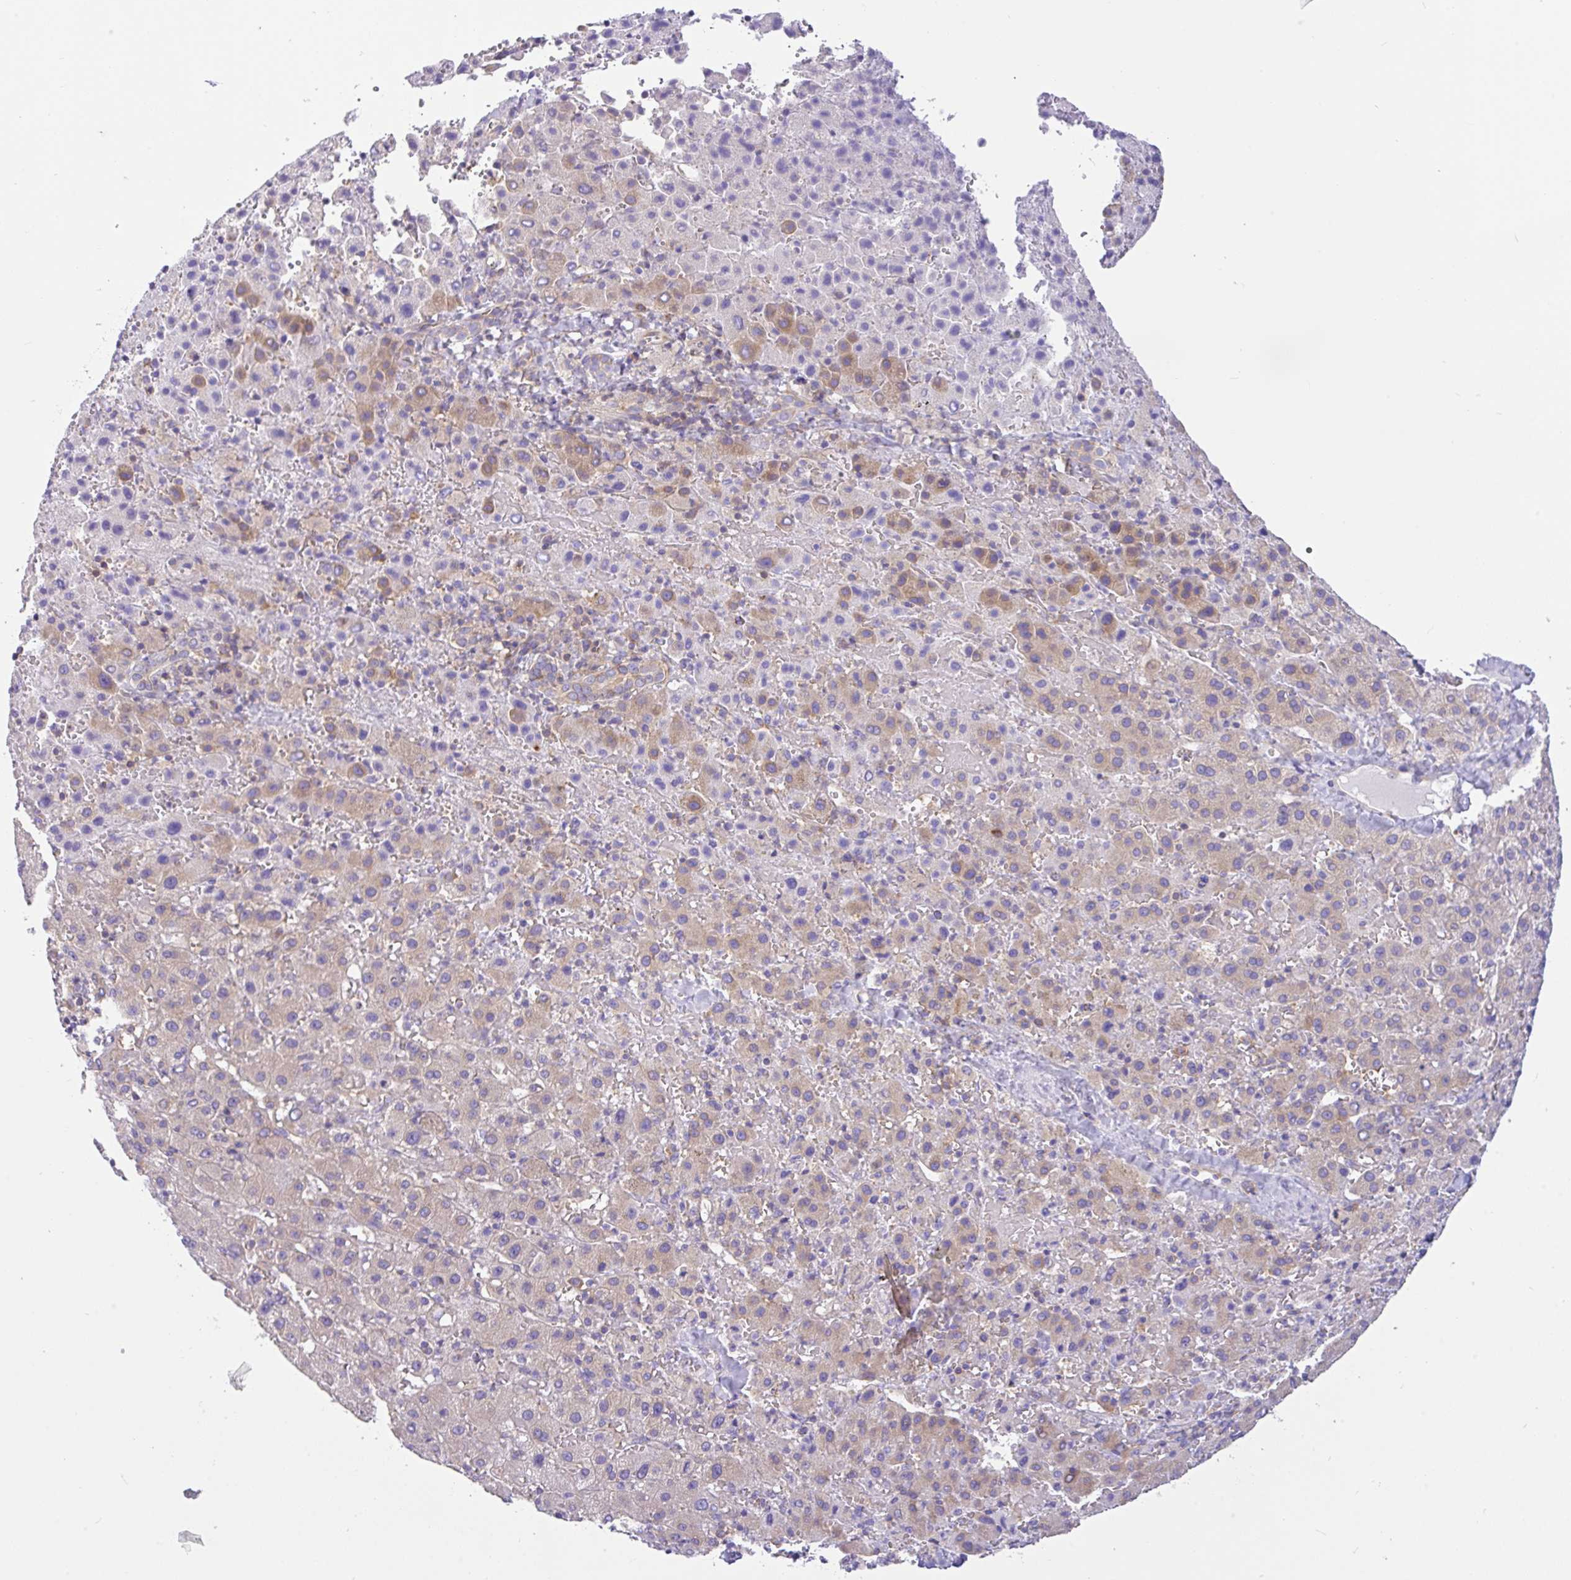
{"staining": {"intensity": "weak", "quantity": "25%-75%", "location": "cytoplasmic/membranous"}, "tissue": "liver cancer", "cell_type": "Tumor cells", "image_type": "cancer", "snomed": [{"axis": "morphology", "description": "Carcinoma, Hepatocellular, NOS"}, {"axis": "topography", "description": "Liver"}], "caption": "Immunohistochemistry image of neoplastic tissue: hepatocellular carcinoma (liver) stained using IHC shows low levels of weak protein expression localized specifically in the cytoplasmic/membranous of tumor cells, appearing as a cytoplasmic/membranous brown color.", "gene": "GFPT2", "patient": {"sex": "female", "age": 58}}